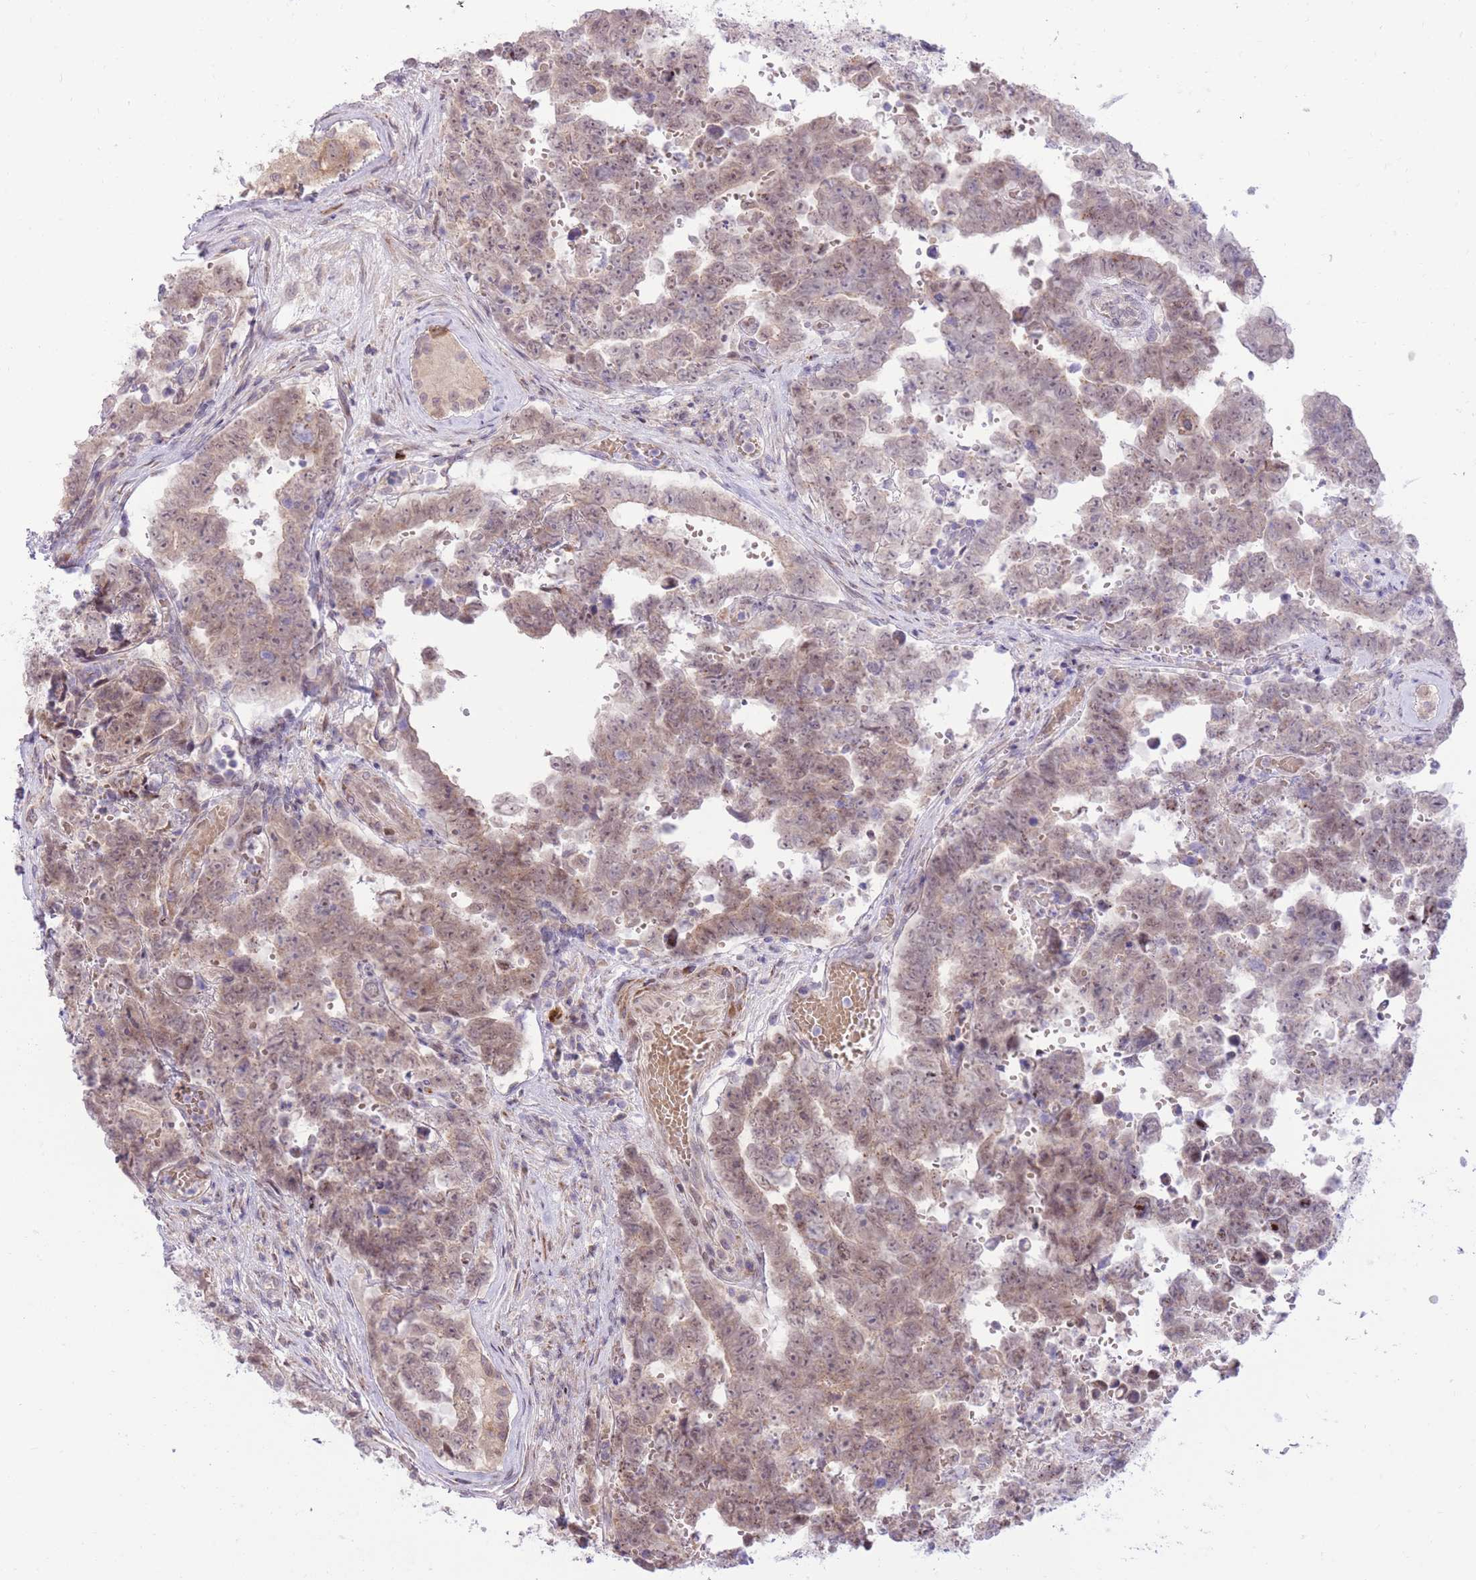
{"staining": {"intensity": "weak", "quantity": ">75%", "location": "cytoplasmic/membranous,nuclear"}, "tissue": "testis cancer", "cell_type": "Tumor cells", "image_type": "cancer", "snomed": [{"axis": "morphology", "description": "Normal tissue, NOS"}, {"axis": "morphology", "description": "Carcinoma, Embryonal, NOS"}, {"axis": "topography", "description": "Testis"}, {"axis": "topography", "description": "Epididymis"}], "caption": "Immunohistochemical staining of human embryonal carcinoma (testis) shows low levels of weak cytoplasmic/membranous and nuclear expression in about >75% of tumor cells.", "gene": "SLC4A4", "patient": {"sex": "male", "age": 25}}